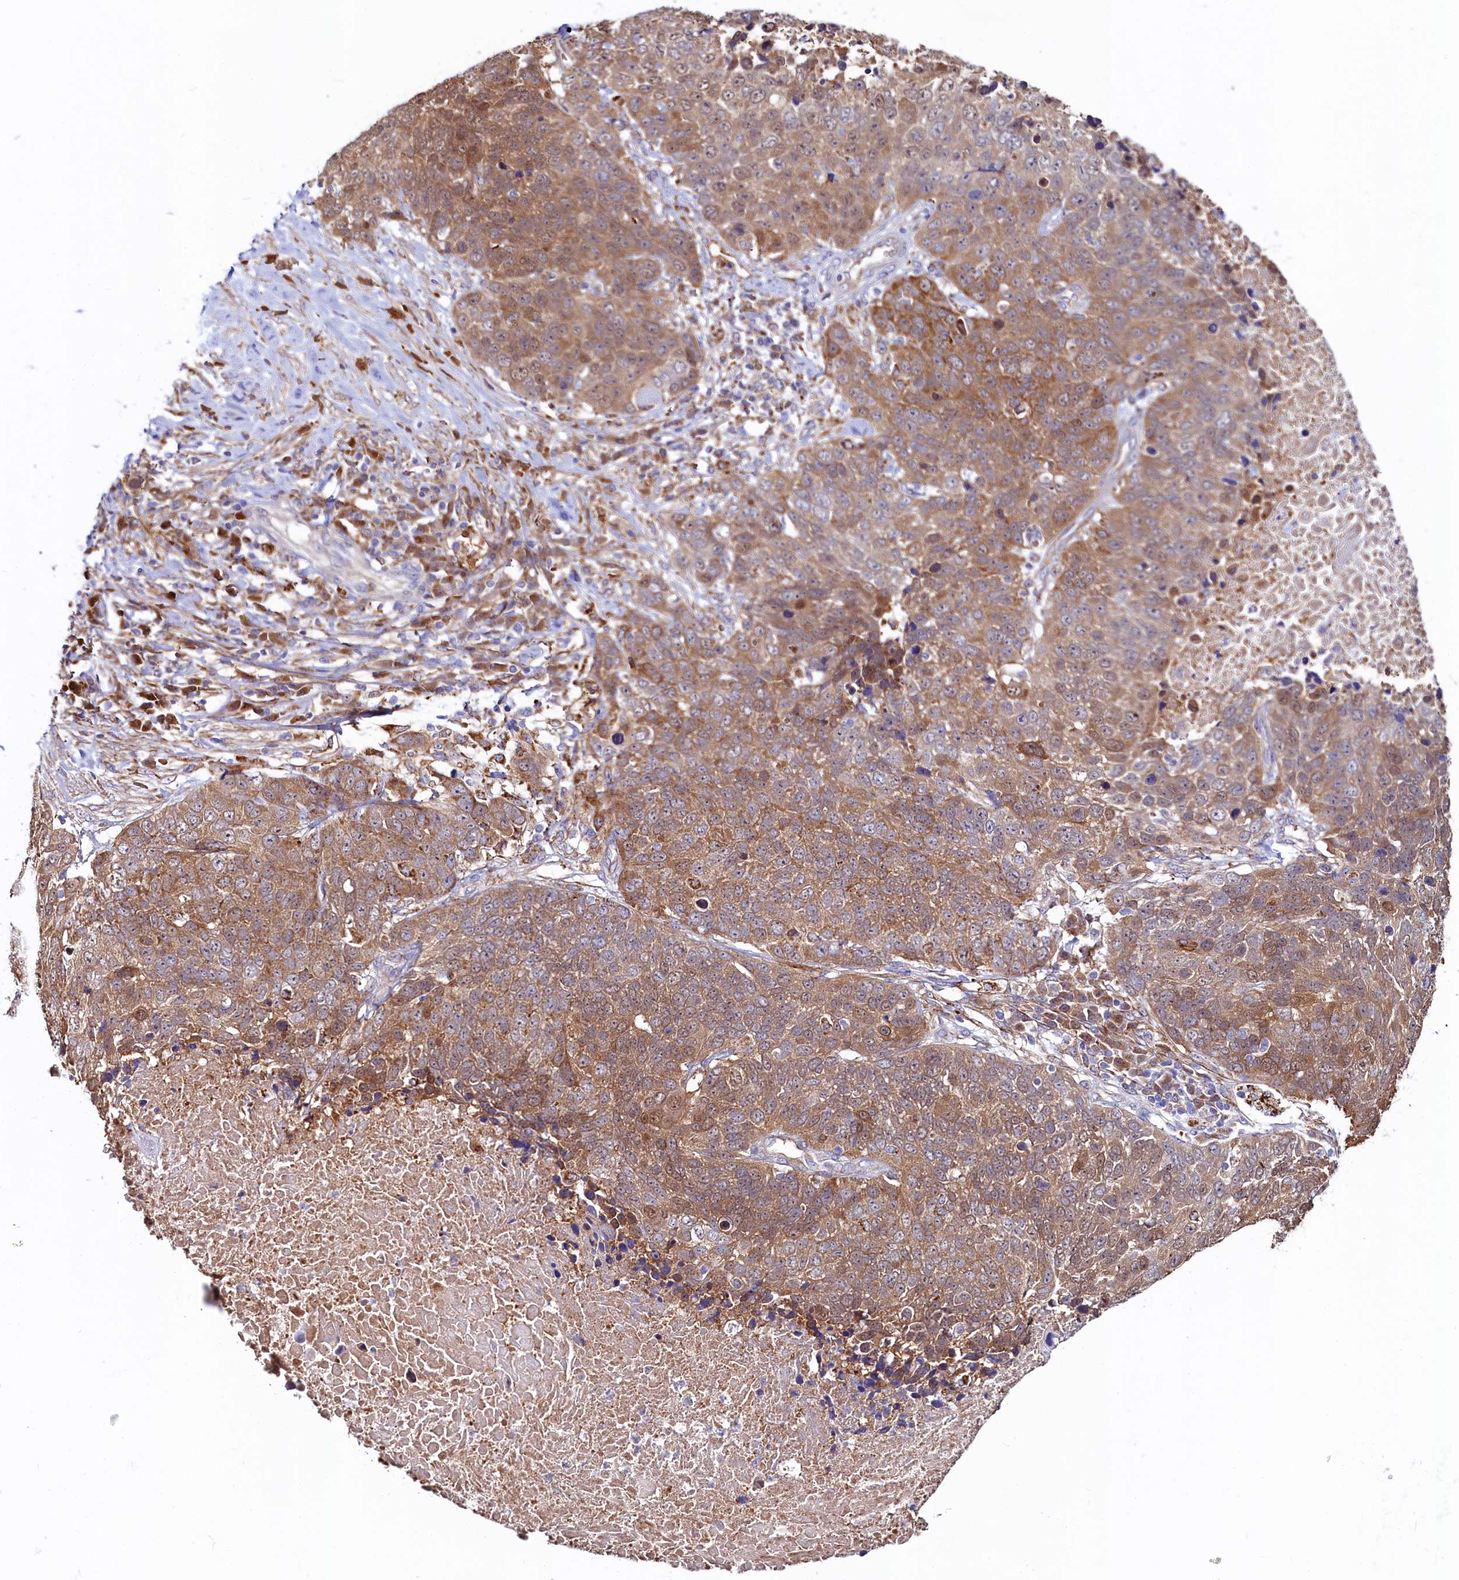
{"staining": {"intensity": "moderate", "quantity": ">75%", "location": "cytoplasmic/membranous"}, "tissue": "lung cancer", "cell_type": "Tumor cells", "image_type": "cancer", "snomed": [{"axis": "morphology", "description": "Normal tissue, NOS"}, {"axis": "morphology", "description": "Squamous cell carcinoma, NOS"}, {"axis": "topography", "description": "Lymph node"}, {"axis": "topography", "description": "Lung"}], "caption": "Immunohistochemistry (IHC) image of lung cancer stained for a protein (brown), which shows medium levels of moderate cytoplasmic/membranous expression in approximately >75% of tumor cells.", "gene": "ASTE1", "patient": {"sex": "male", "age": 66}}